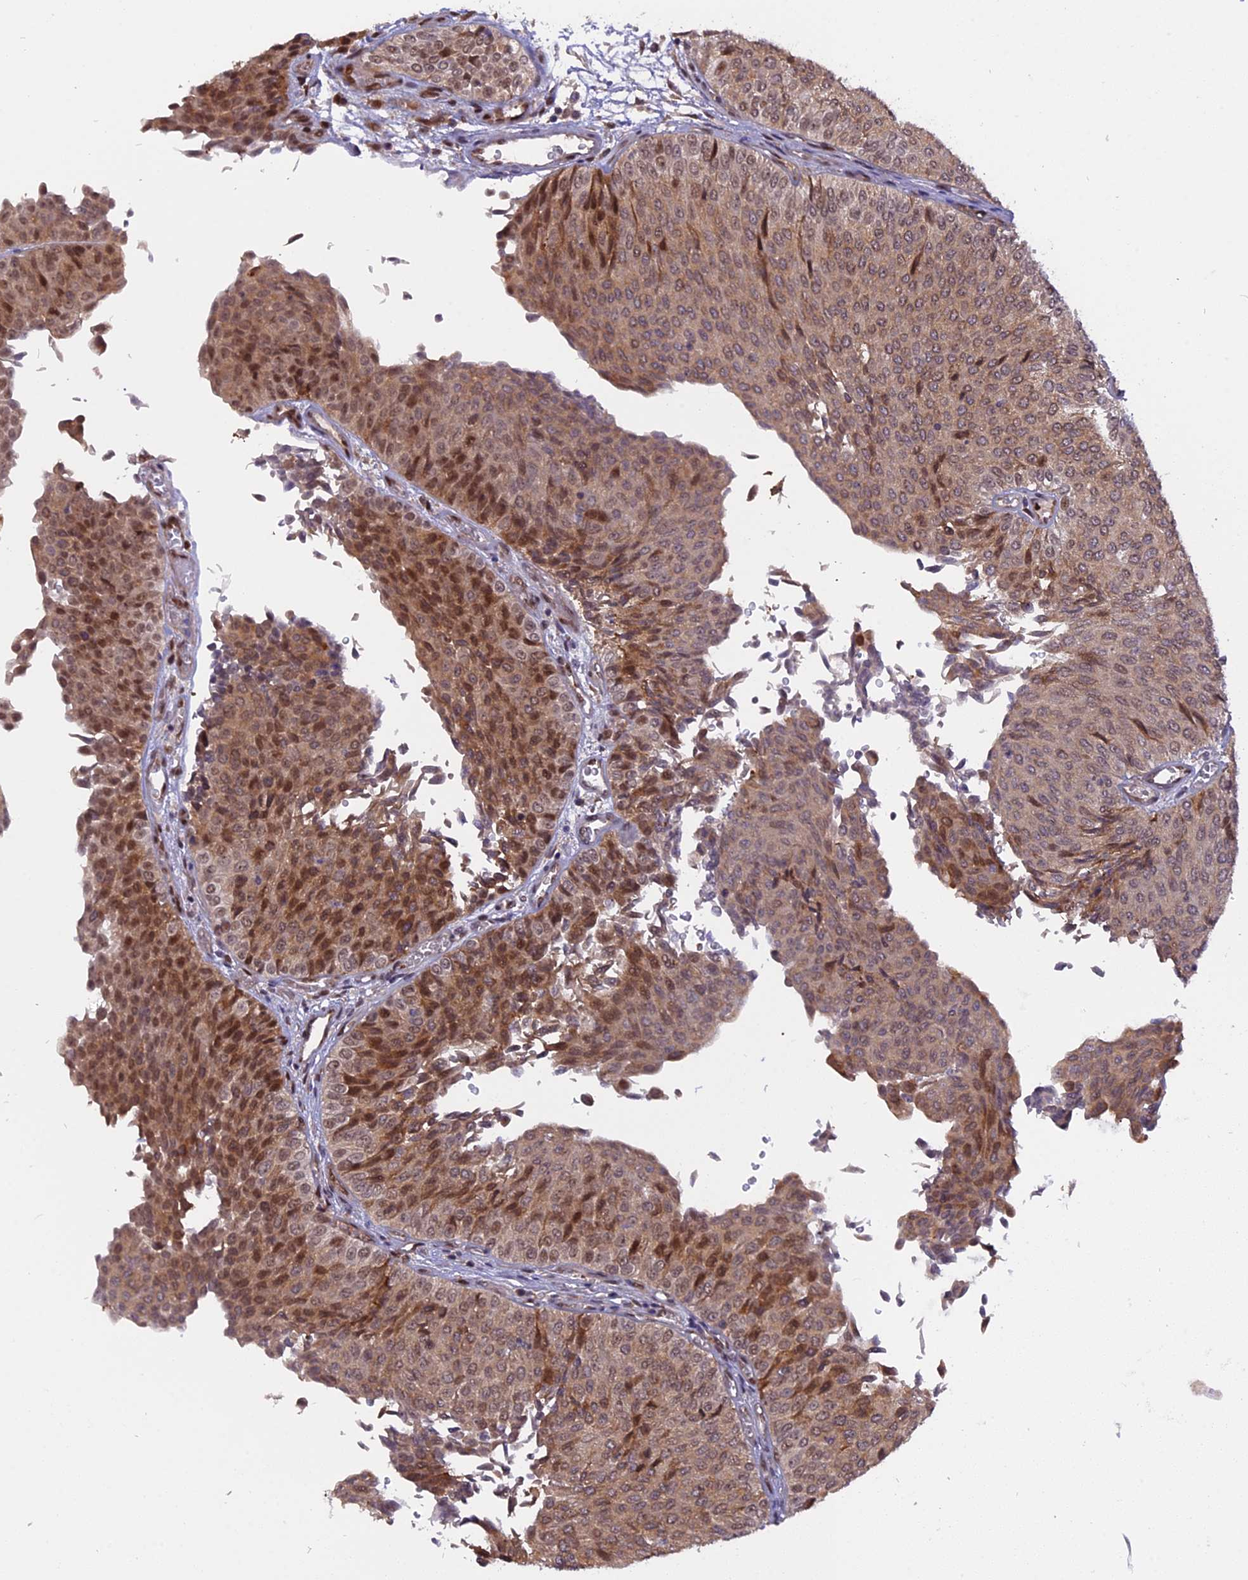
{"staining": {"intensity": "moderate", "quantity": "25%-75%", "location": "cytoplasmic/membranous,nuclear"}, "tissue": "urothelial cancer", "cell_type": "Tumor cells", "image_type": "cancer", "snomed": [{"axis": "morphology", "description": "Urothelial carcinoma, Low grade"}, {"axis": "topography", "description": "Urinary bladder"}], "caption": "Brown immunohistochemical staining in human low-grade urothelial carcinoma shows moderate cytoplasmic/membranous and nuclear expression in about 25%-75% of tumor cells.", "gene": "ZNF428", "patient": {"sex": "male", "age": 78}}